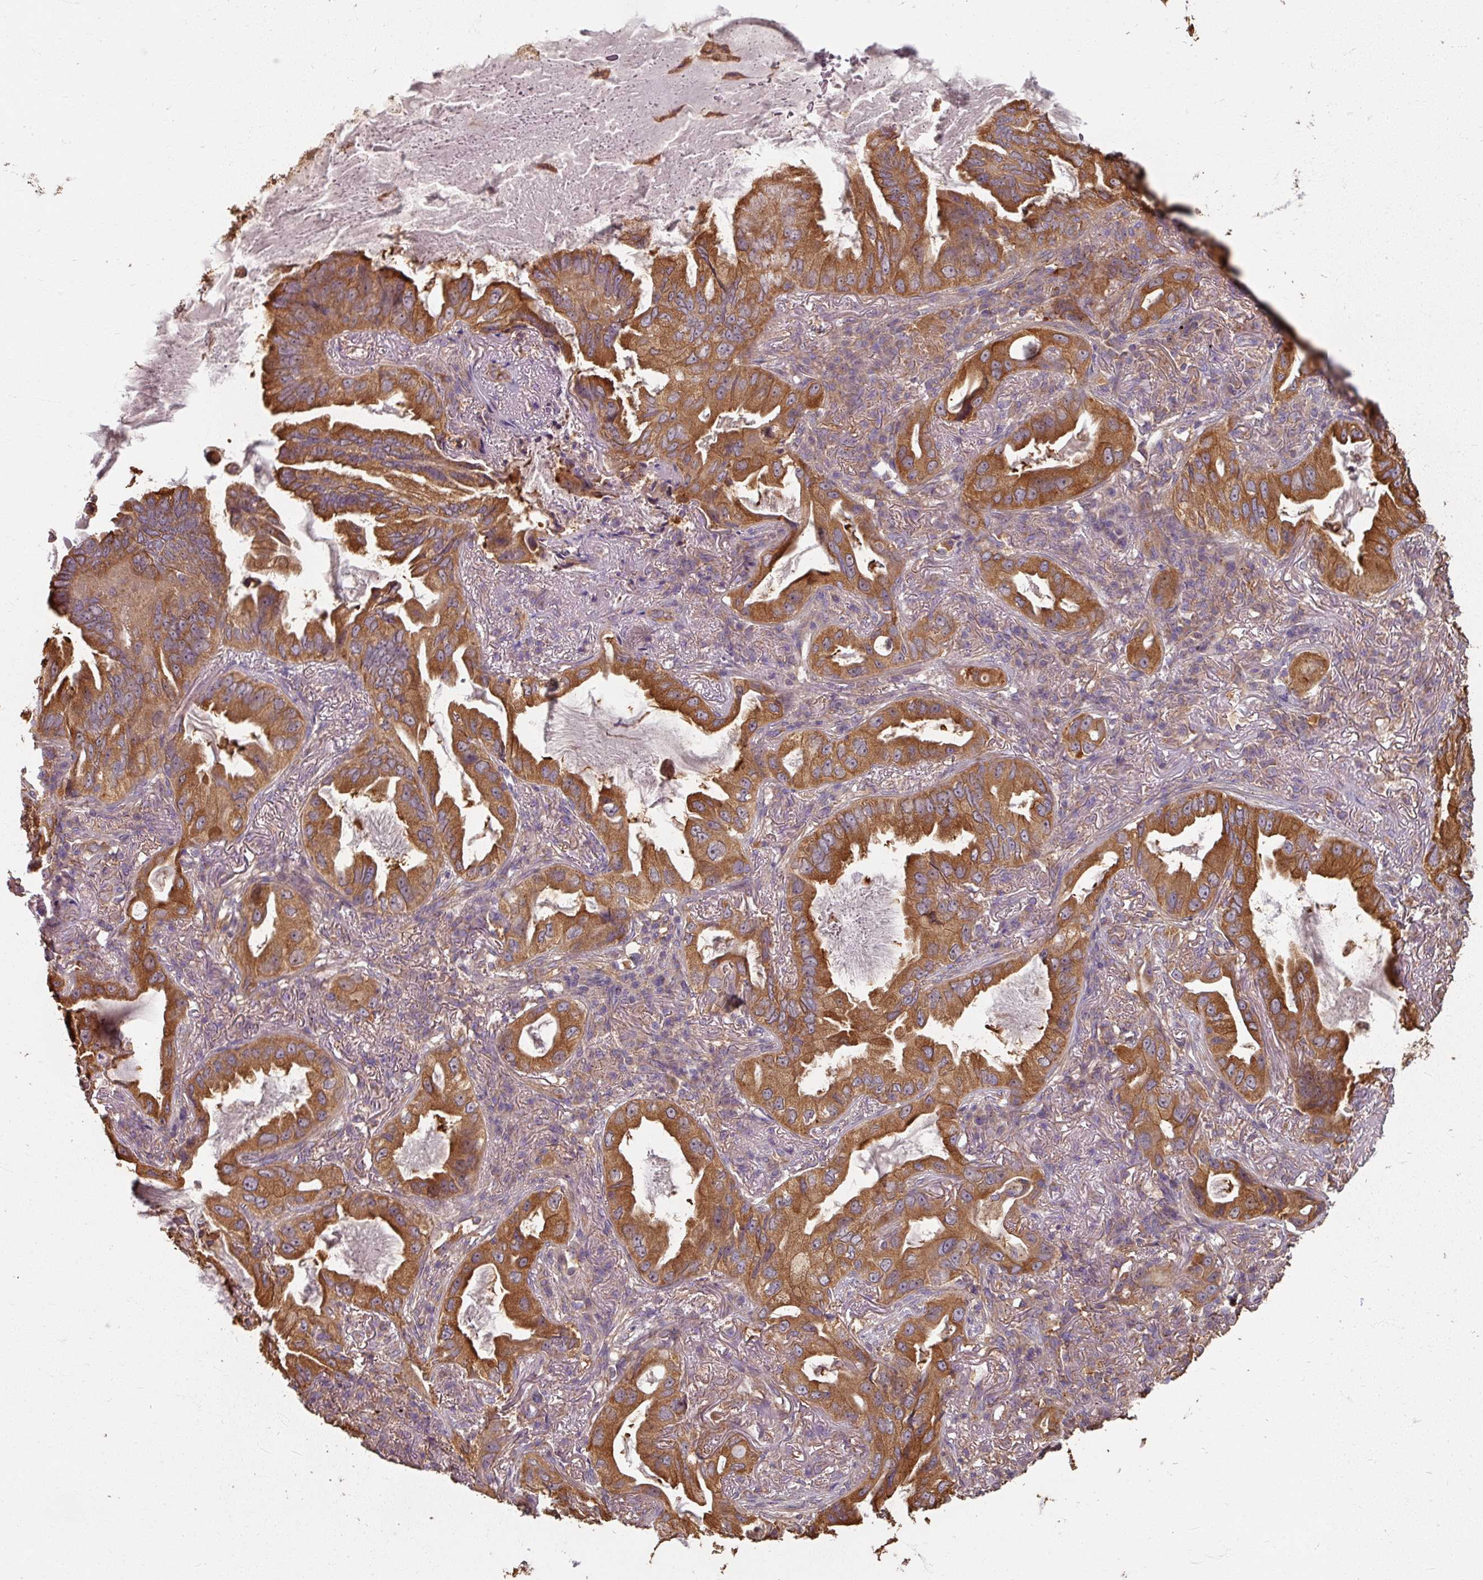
{"staining": {"intensity": "strong", "quantity": ">75%", "location": "cytoplasmic/membranous"}, "tissue": "lung cancer", "cell_type": "Tumor cells", "image_type": "cancer", "snomed": [{"axis": "morphology", "description": "Adenocarcinoma, NOS"}, {"axis": "topography", "description": "Lung"}], "caption": "This is a histology image of immunohistochemistry (IHC) staining of lung cancer (adenocarcinoma), which shows strong positivity in the cytoplasmic/membranous of tumor cells.", "gene": "CCDC68", "patient": {"sex": "female", "age": 69}}